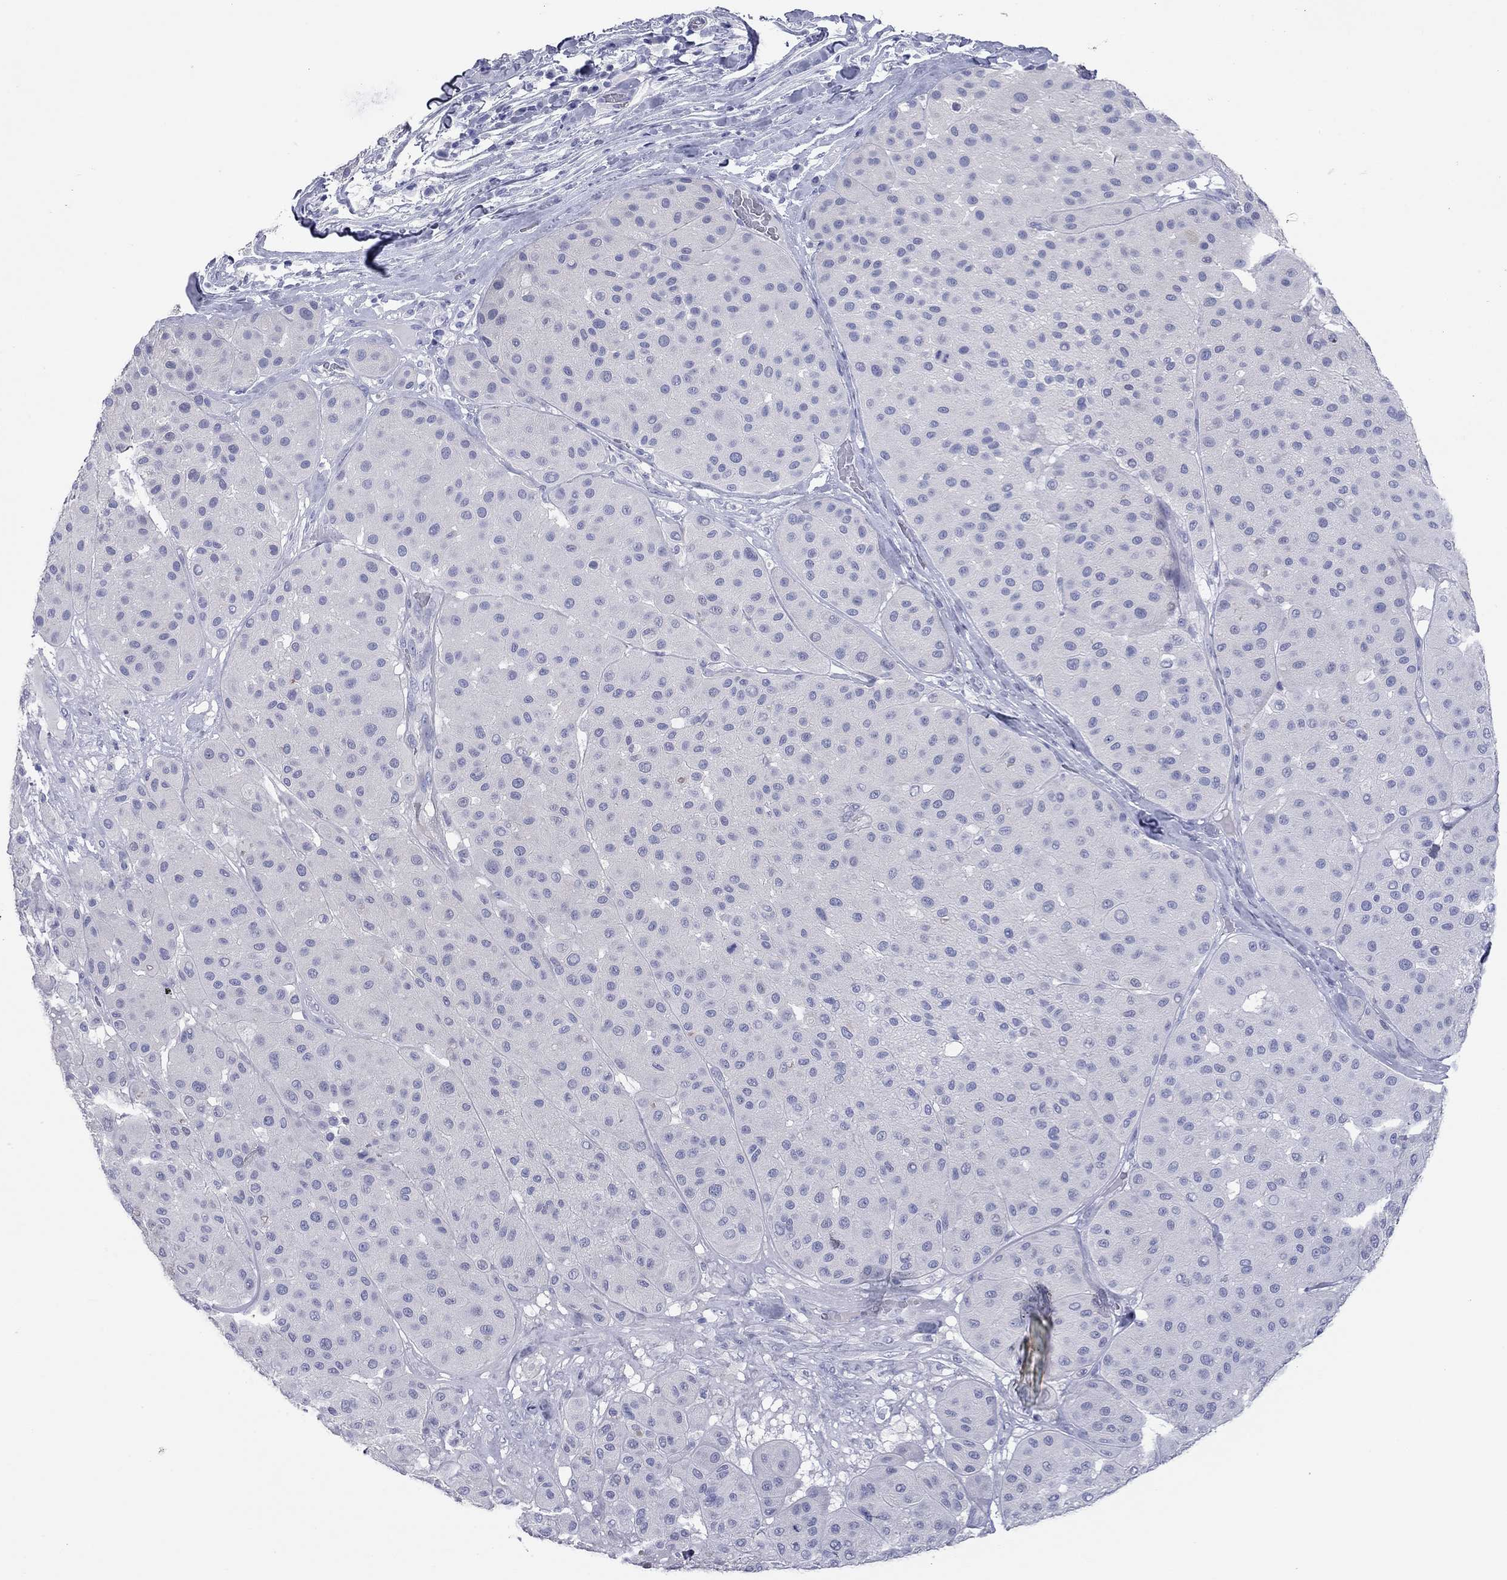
{"staining": {"intensity": "negative", "quantity": "none", "location": "none"}, "tissue": "melanoma", "cell_type": "Tumor cells", "image_type": "cancer", "snomed": [{"axis": "morphology", "description": "Malignant melanoma, Metastatic site"}, {"axis": "topography", "description": "Smooth muscle"}], "caption": "Malignant melanoma (metastatic site) was stained to show a protein in brown. There is no significant positivity in tumor cells. (Stains: DAB immunohistochemistry (IHC) with hematoxylin counter stain, Microscopy: brightfield microscopy at high magnification).", "gene": "ACTL7B", "patient": {"sex": "male", "age": 41}}